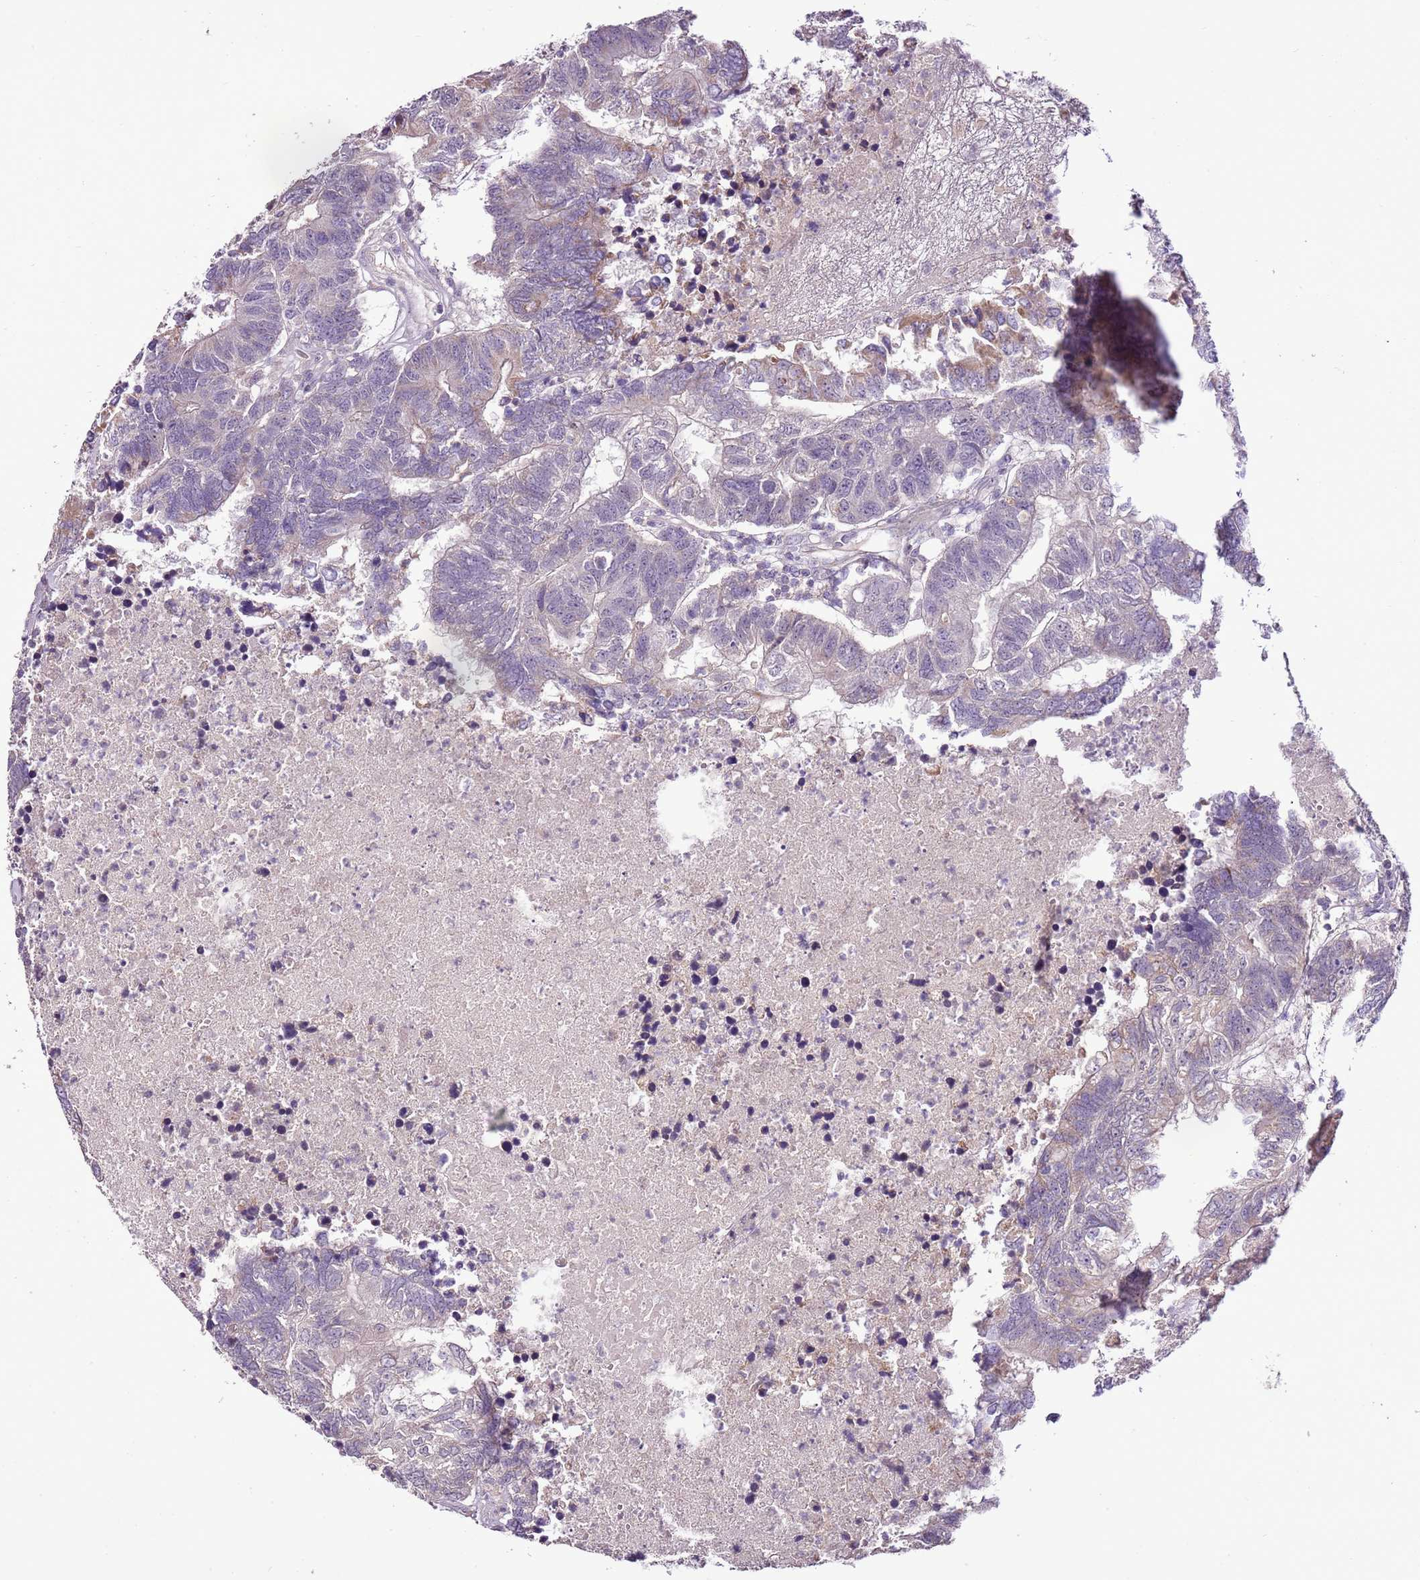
{"staining": {"intensity": "weak", "quantity": "25%-75%", "location": "cytoplasmic/membranous"}, "tissue": "colorectal cancer", "cell_type": "Tumor cells", "image_type": "cancer", "snomed": [{"axis": "morphology", "description": "Adenocarcinoma, NOS"}, {"axis": "topography", "description": "Colon"}], "caption": "Immunohistochemical staining of colorectal cancer demonstrates low levels of weak cytoplasmic/membranous staining in approximately 25%-75% of tumor cells.", "gene": "CMKLR1", "patient": {"sex": "female", "age": 48}}